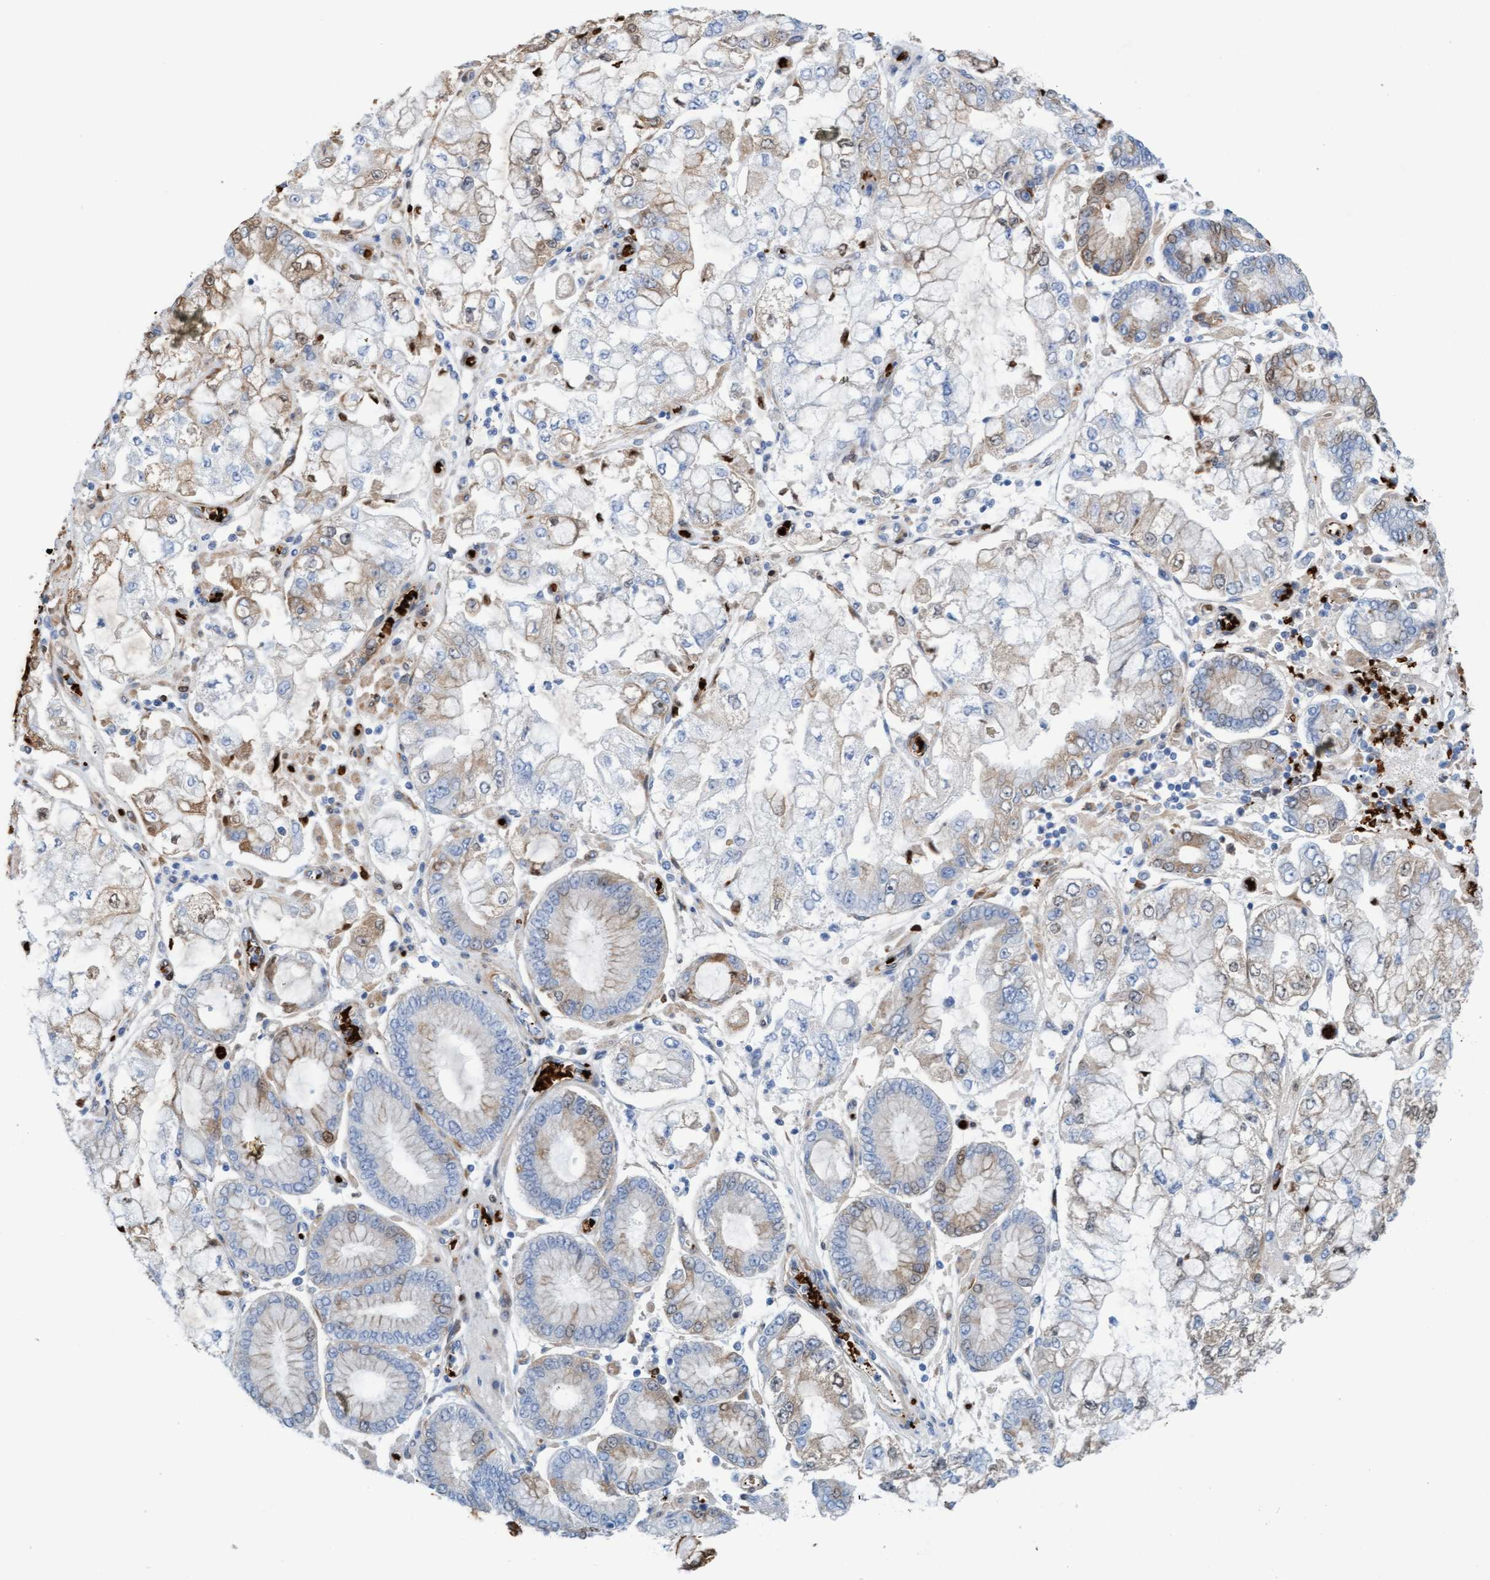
{"staining": {"intensity": "weak", "quantity": "<25%", "location": "cytoplasmic/membranous"}, "tissue": "stomach cancer", "cell_type": "Tumor cells", "image_type": "cancer", "snomed": [{"axis": "morphology", "description": "Adenocarcinoma, NOS"}, {"axis": "topography", "description": "Stomach"}], "caption": "Immunohistochemical staining of stomach adenocarcinoma exhibits no significant staining in tumor cells.", "gene": "P2RX5", "patient": {"sex": "male", "age": 76}}